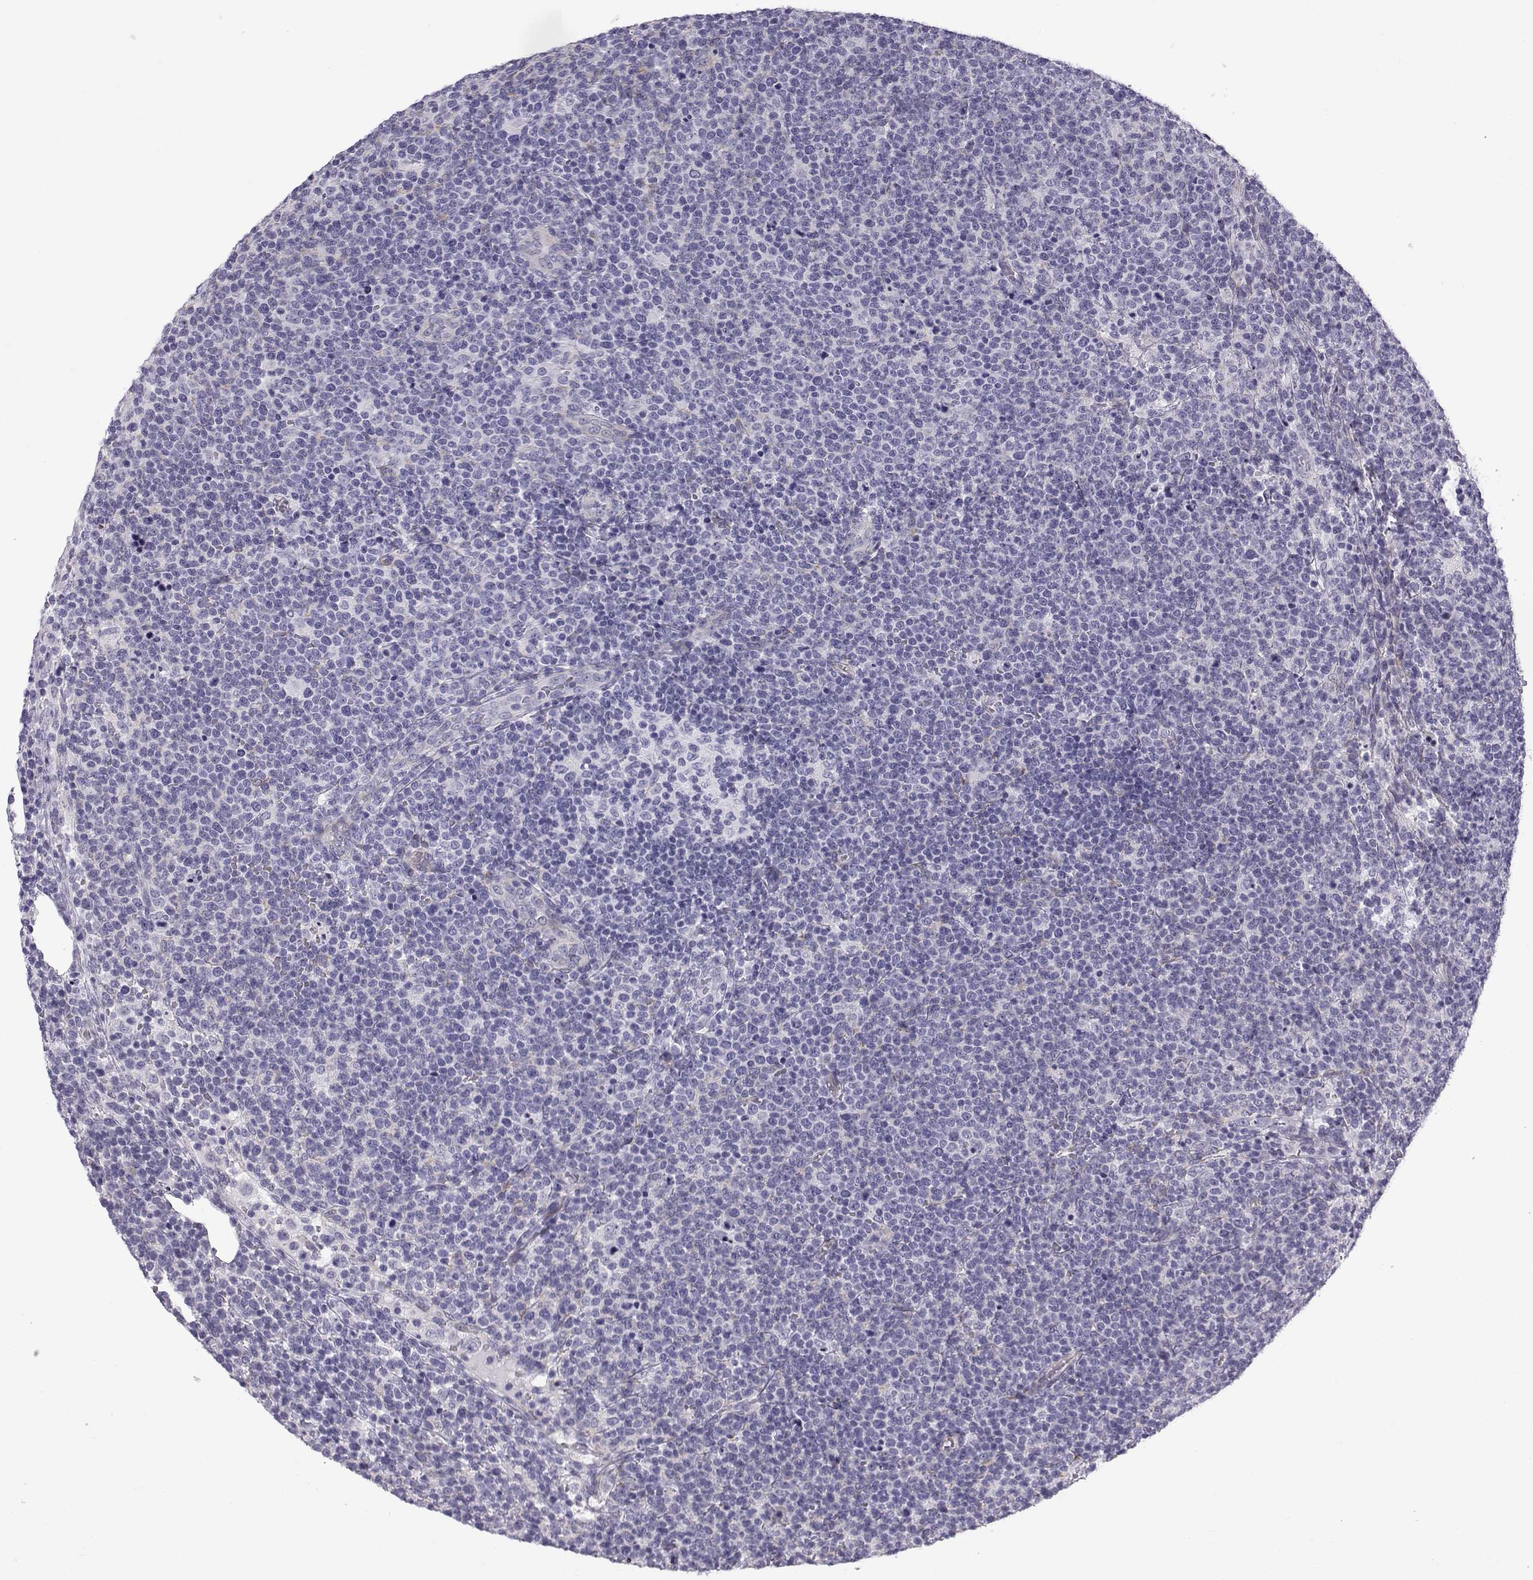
{"staining": {"intensity": "negative", "quantity": "none", "location": "none"}, "tissue": "lymphoma", "cell_type": "Tumor cells", "image_type": "cancer", "snomed": [{"axis": "morphology", "description": "Malignant lymphoma, non-Hodgkin's type, High grade"}, {"axis": "topography", "description": "Lymph node"}], "caption": "IHC histopathology image of lymphoma stained for a protein (brown), which exhibits no expression in tumor cells. (DAB IHC visualized using brightfield microscopy, high magnification).", "gene": "RNASE12", "patient": {"sex": "male", "age": 61}}